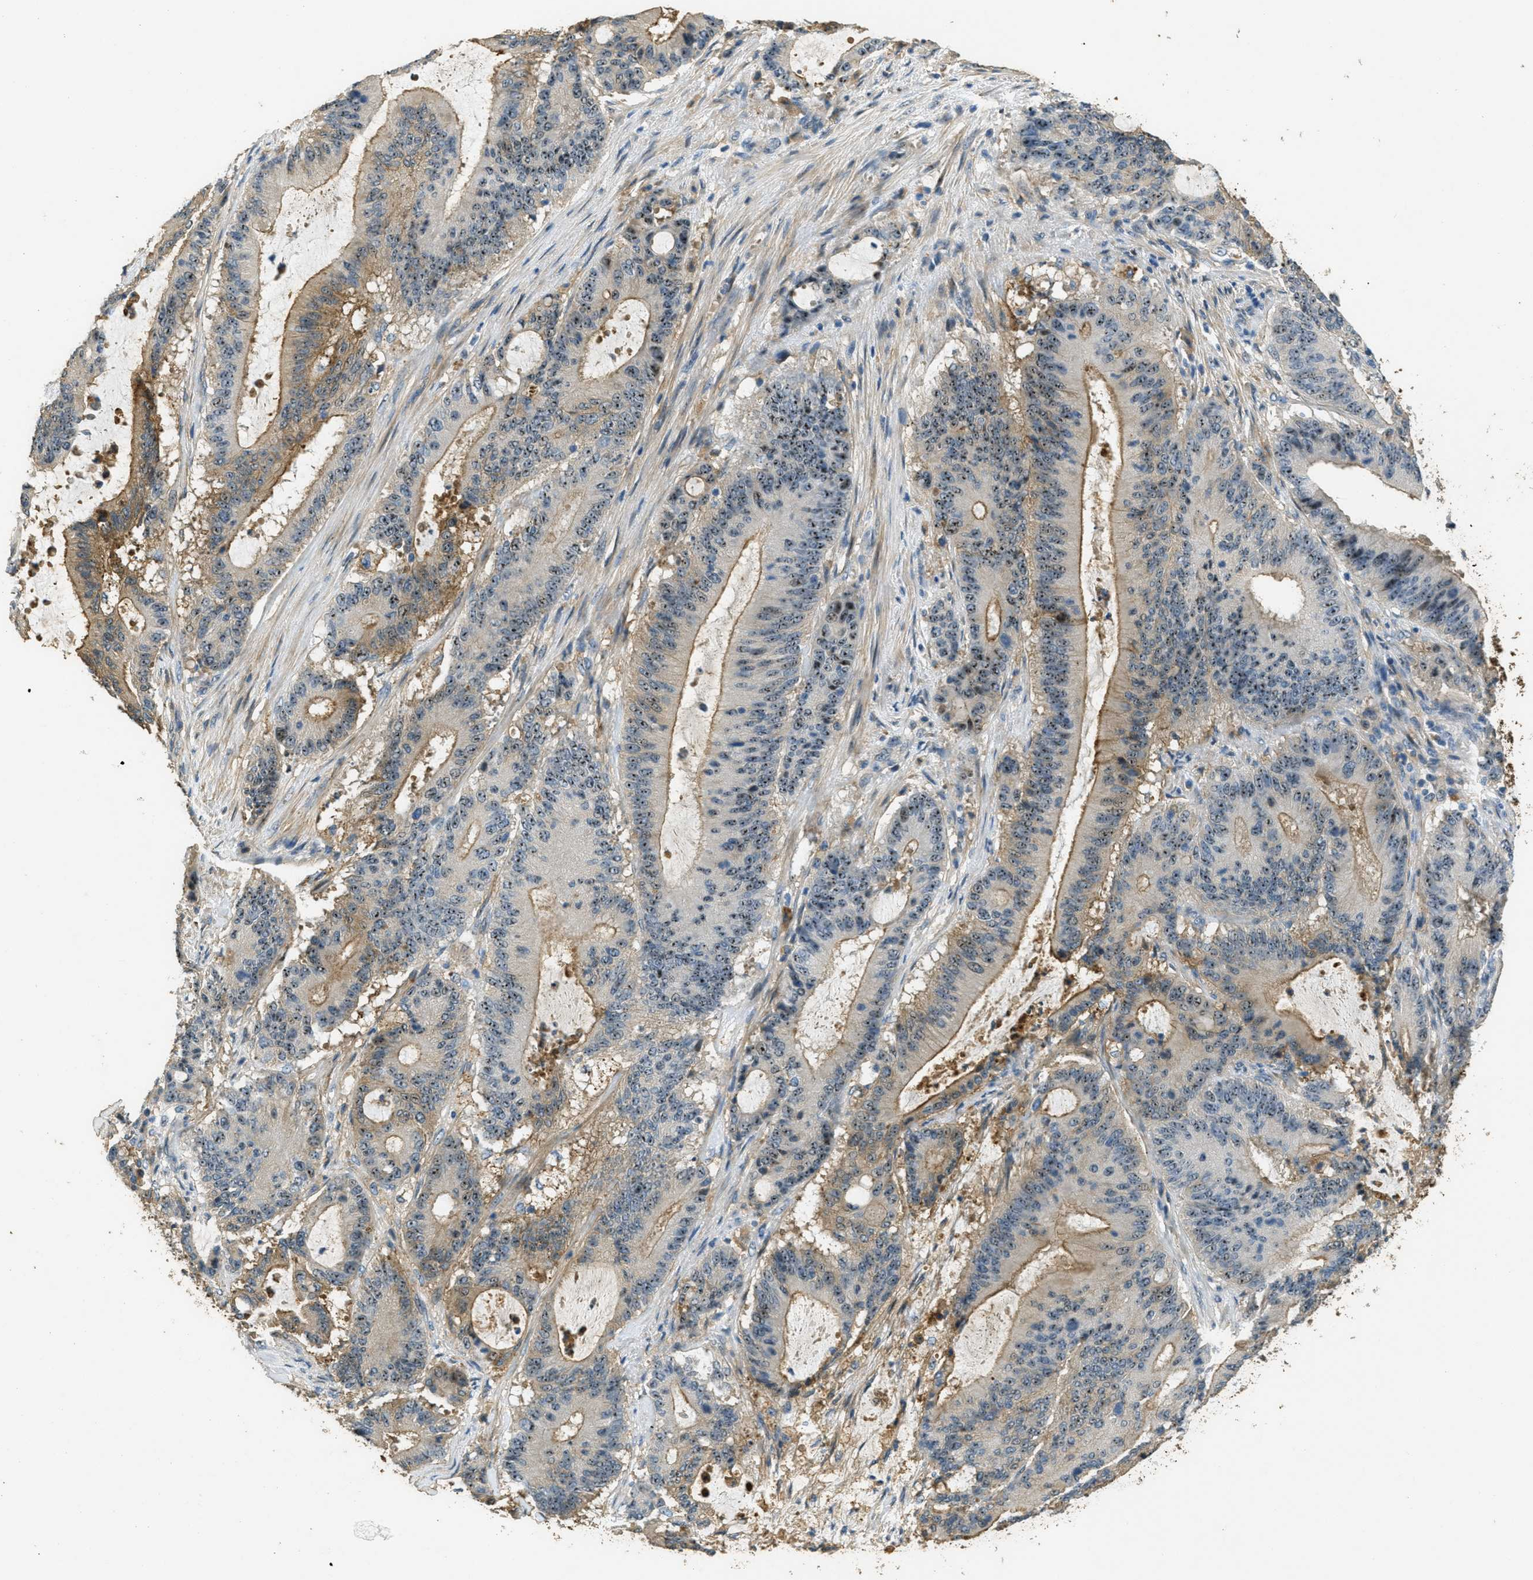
{"staining": {"intensity": "moderate", "quantity": ">75%", "location": "nuclear"}, "tissue": "liver cancer", "cell_type": "Tumor cells", "image_type": "cancer", "snomed": [{"axis": "morphology", "description": "Cholangiocarcinoma"}, {"axis": "topography", "description": "Liver"}], "caption": "Protein analysis of cholangiocarcinoma (liver) tissue demonstrates moderate nuclear positivity in approximately >75% of tumor cells.", "gene": "OSMR", "patient": {"sex": "female", "age": 73}}